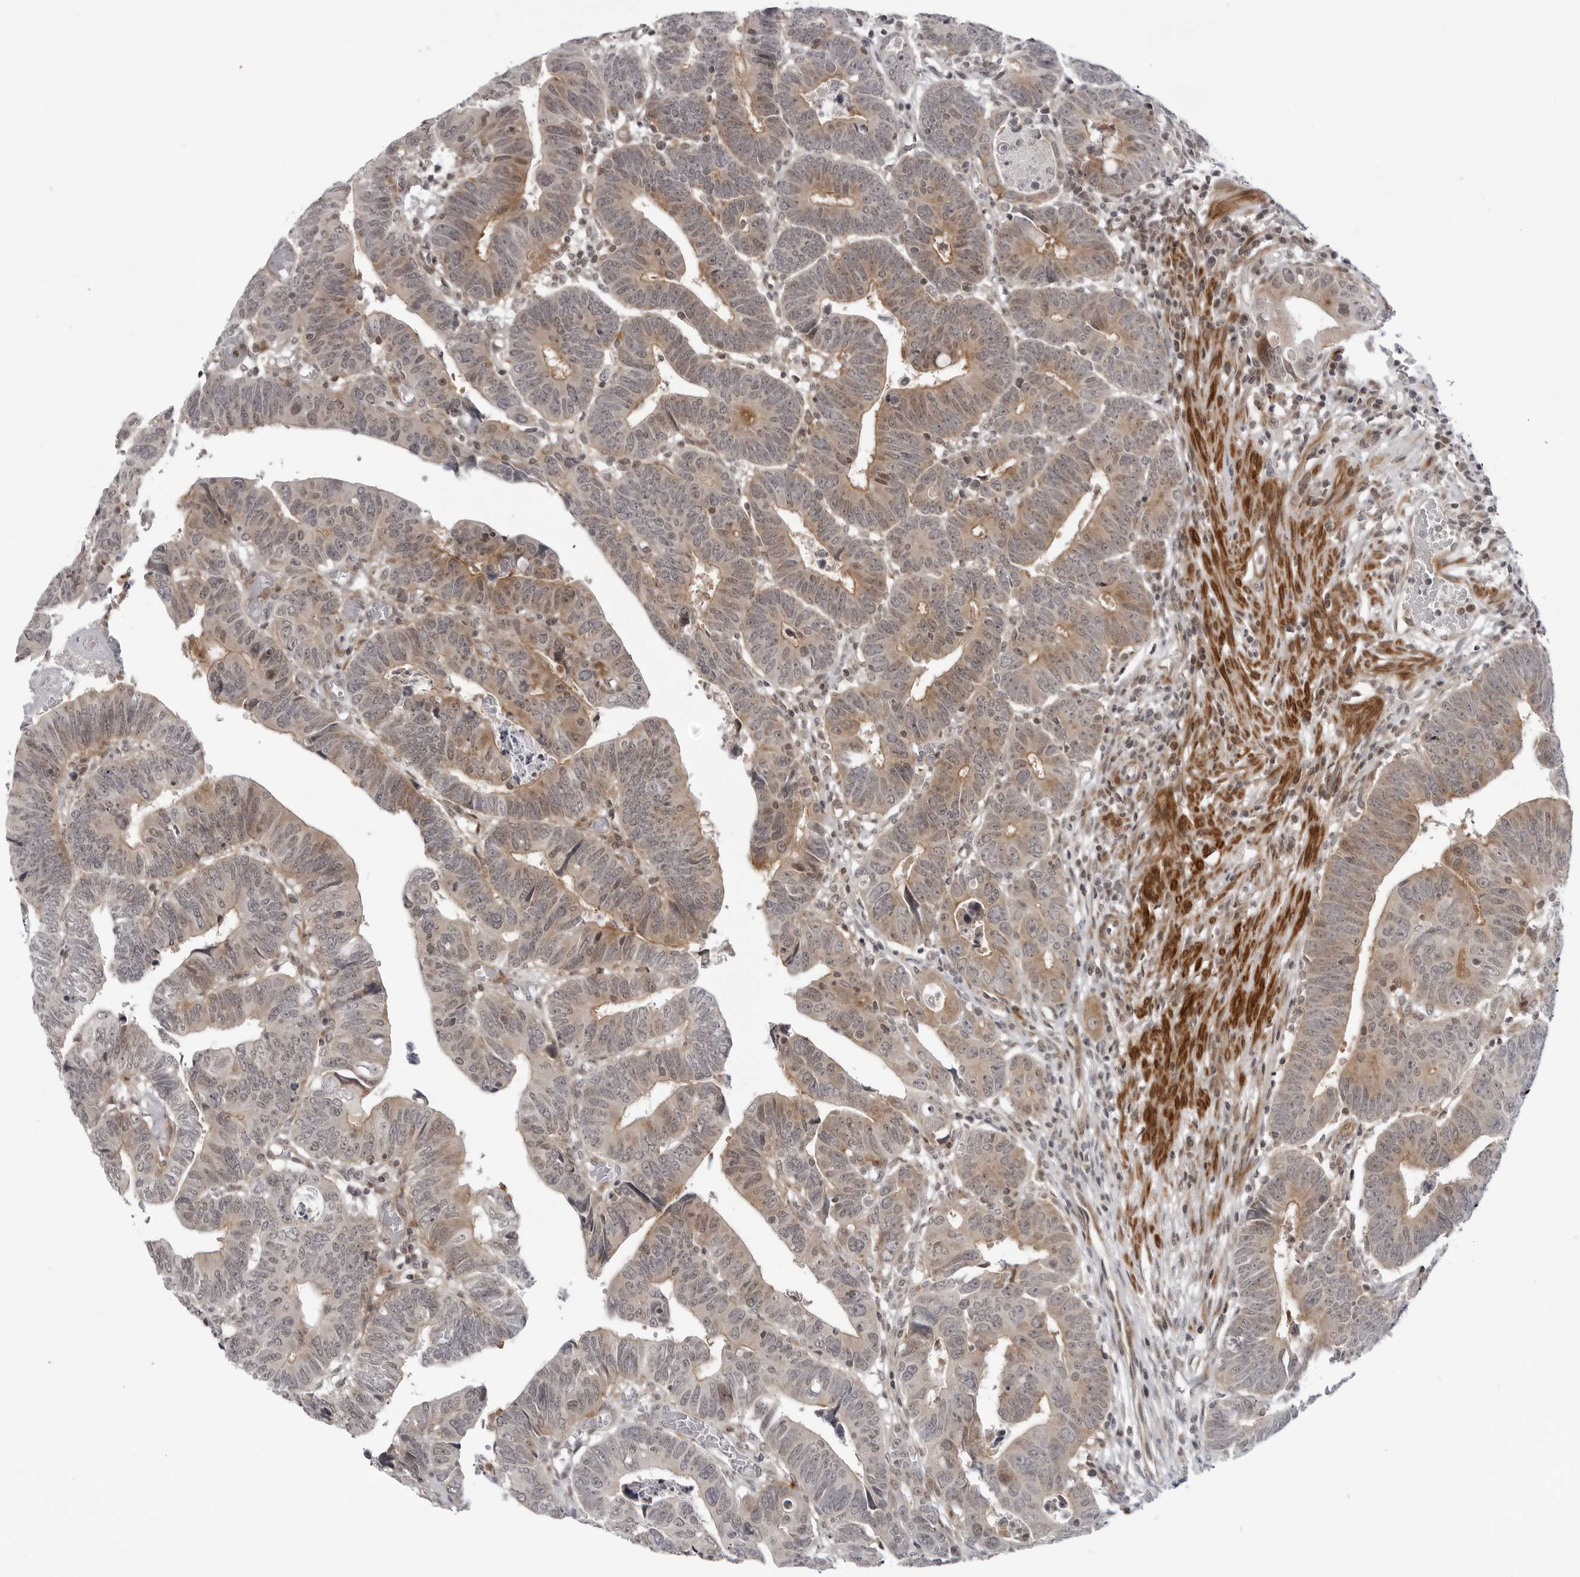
{"staining": {"intensity": "moderate", "quantity": "<25%", "location": "cytoplasmic/membranous"}, "tissue": "colorectal cancer", "cell_type": "Tumor cells", "image_type": "cancer", "snomed": [{"axis": "morphology", "description": "Adenocarcinoma, NOS"}, {"axis": "topography", "description": "Rectum"}], "caption": "Protein expression analysis of colorectal cancer (adenocarcinoma) displays moderate cytoplasmic/membranous expression in approximately <25% of tumor cells. Immunohistochemistry (ihc) stains the protein in brown and the nuclei are stained blue.", "gene": "ADAMTS5", "patient": {"sex": "female", "age": 65}}